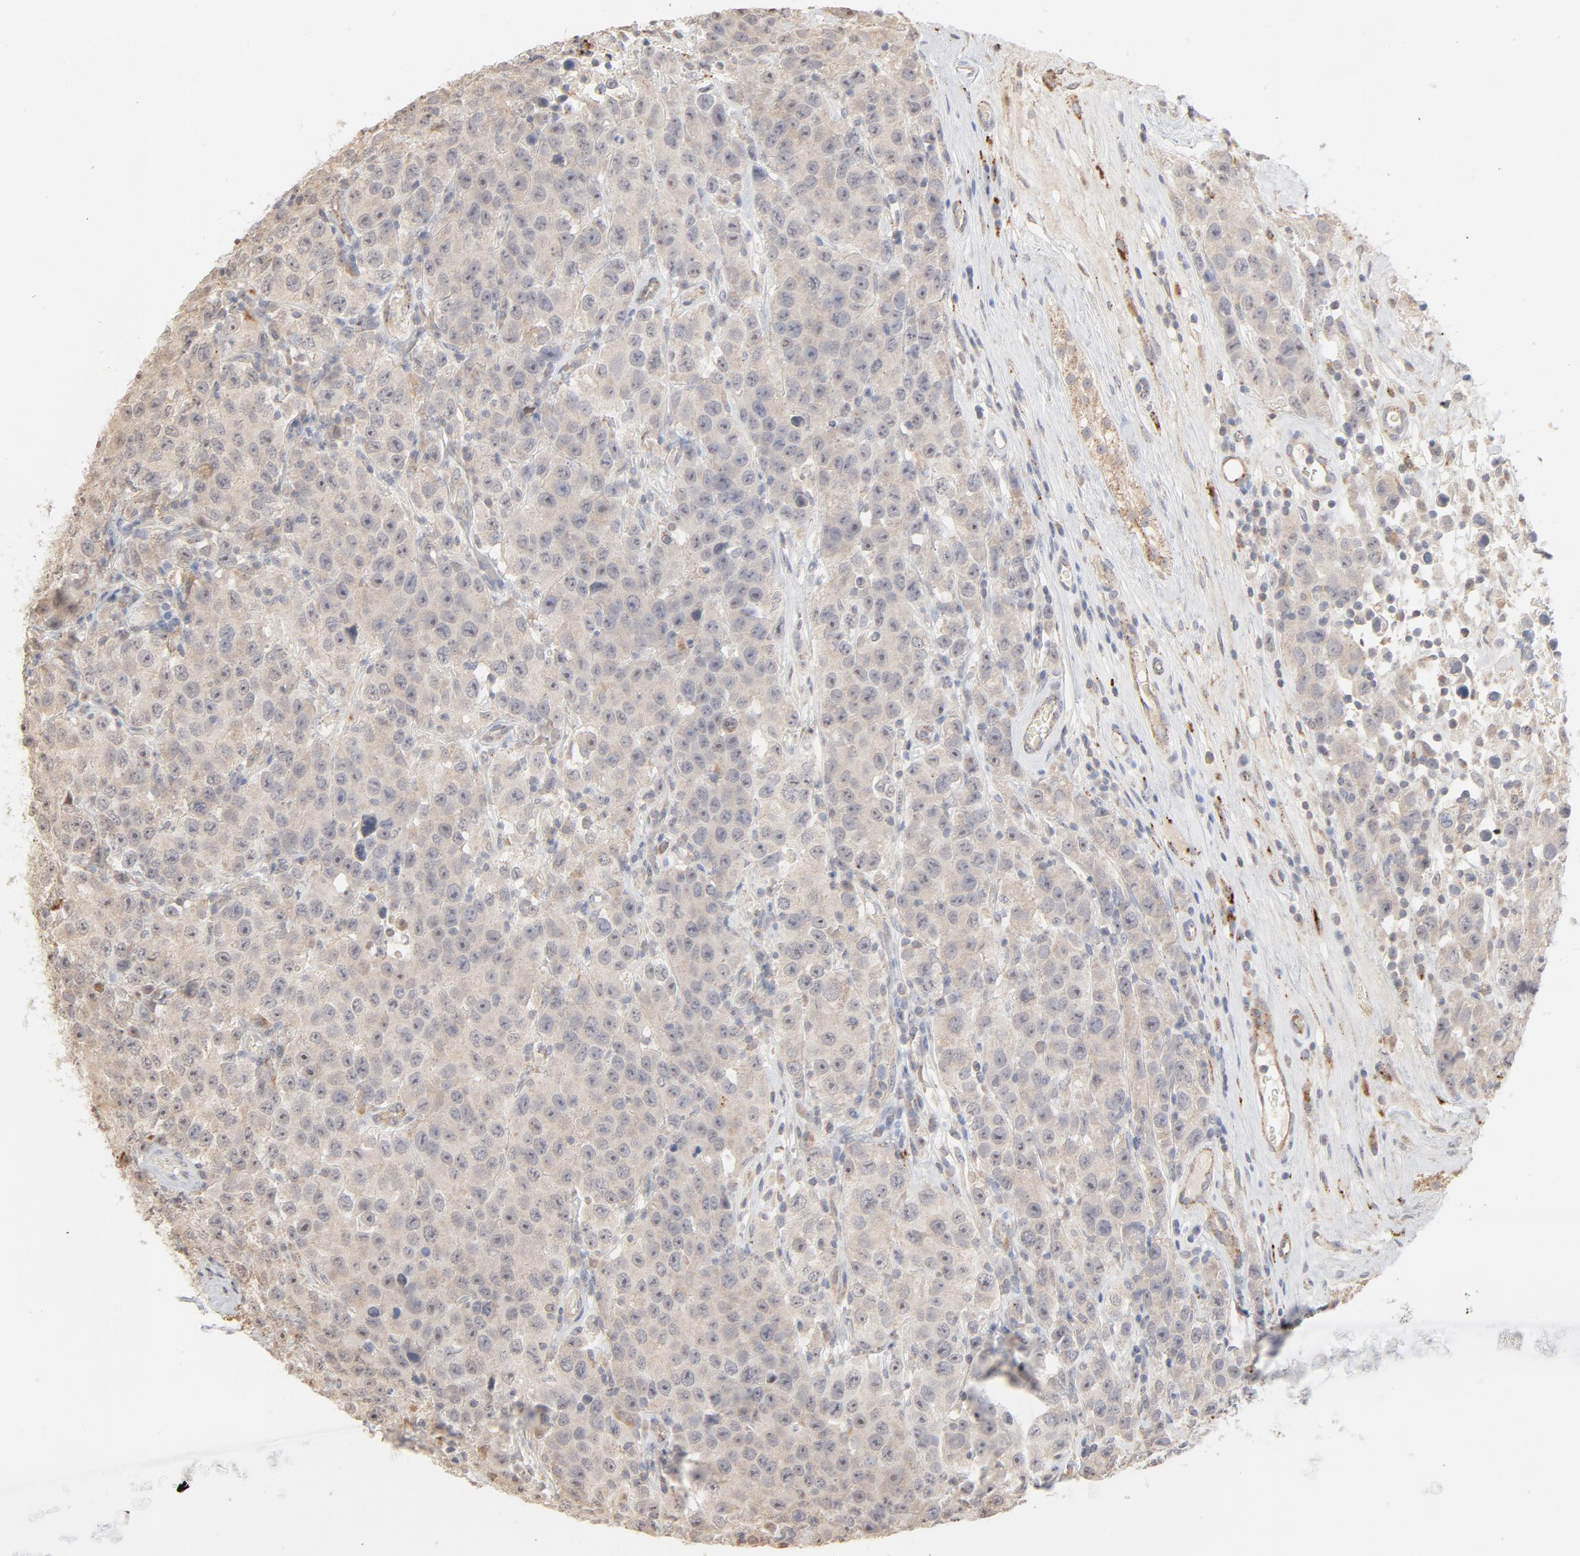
{"staining": {"intensity": "negative", "quantity": "none", "location": "none"}, "tissue": "testis cancer", "cell_type": "Tumor cells", "image_type": "cancer", "snomed": [{"axis": "morphology", "description": "Seminoma, NOS"}, {"axis": "topography", "description": "Testis"}], "caption": "Tumor cells are negative for brown protein staining in seminoma (testis). (Stains: DAB (3,3'-diaminobenzidine) IHC with hematoxylin counter stain, Microscopy: brightfield microscopy at high magnification).", "gene": "POMT2", "patient": {"sex": "male", "age": 52}}